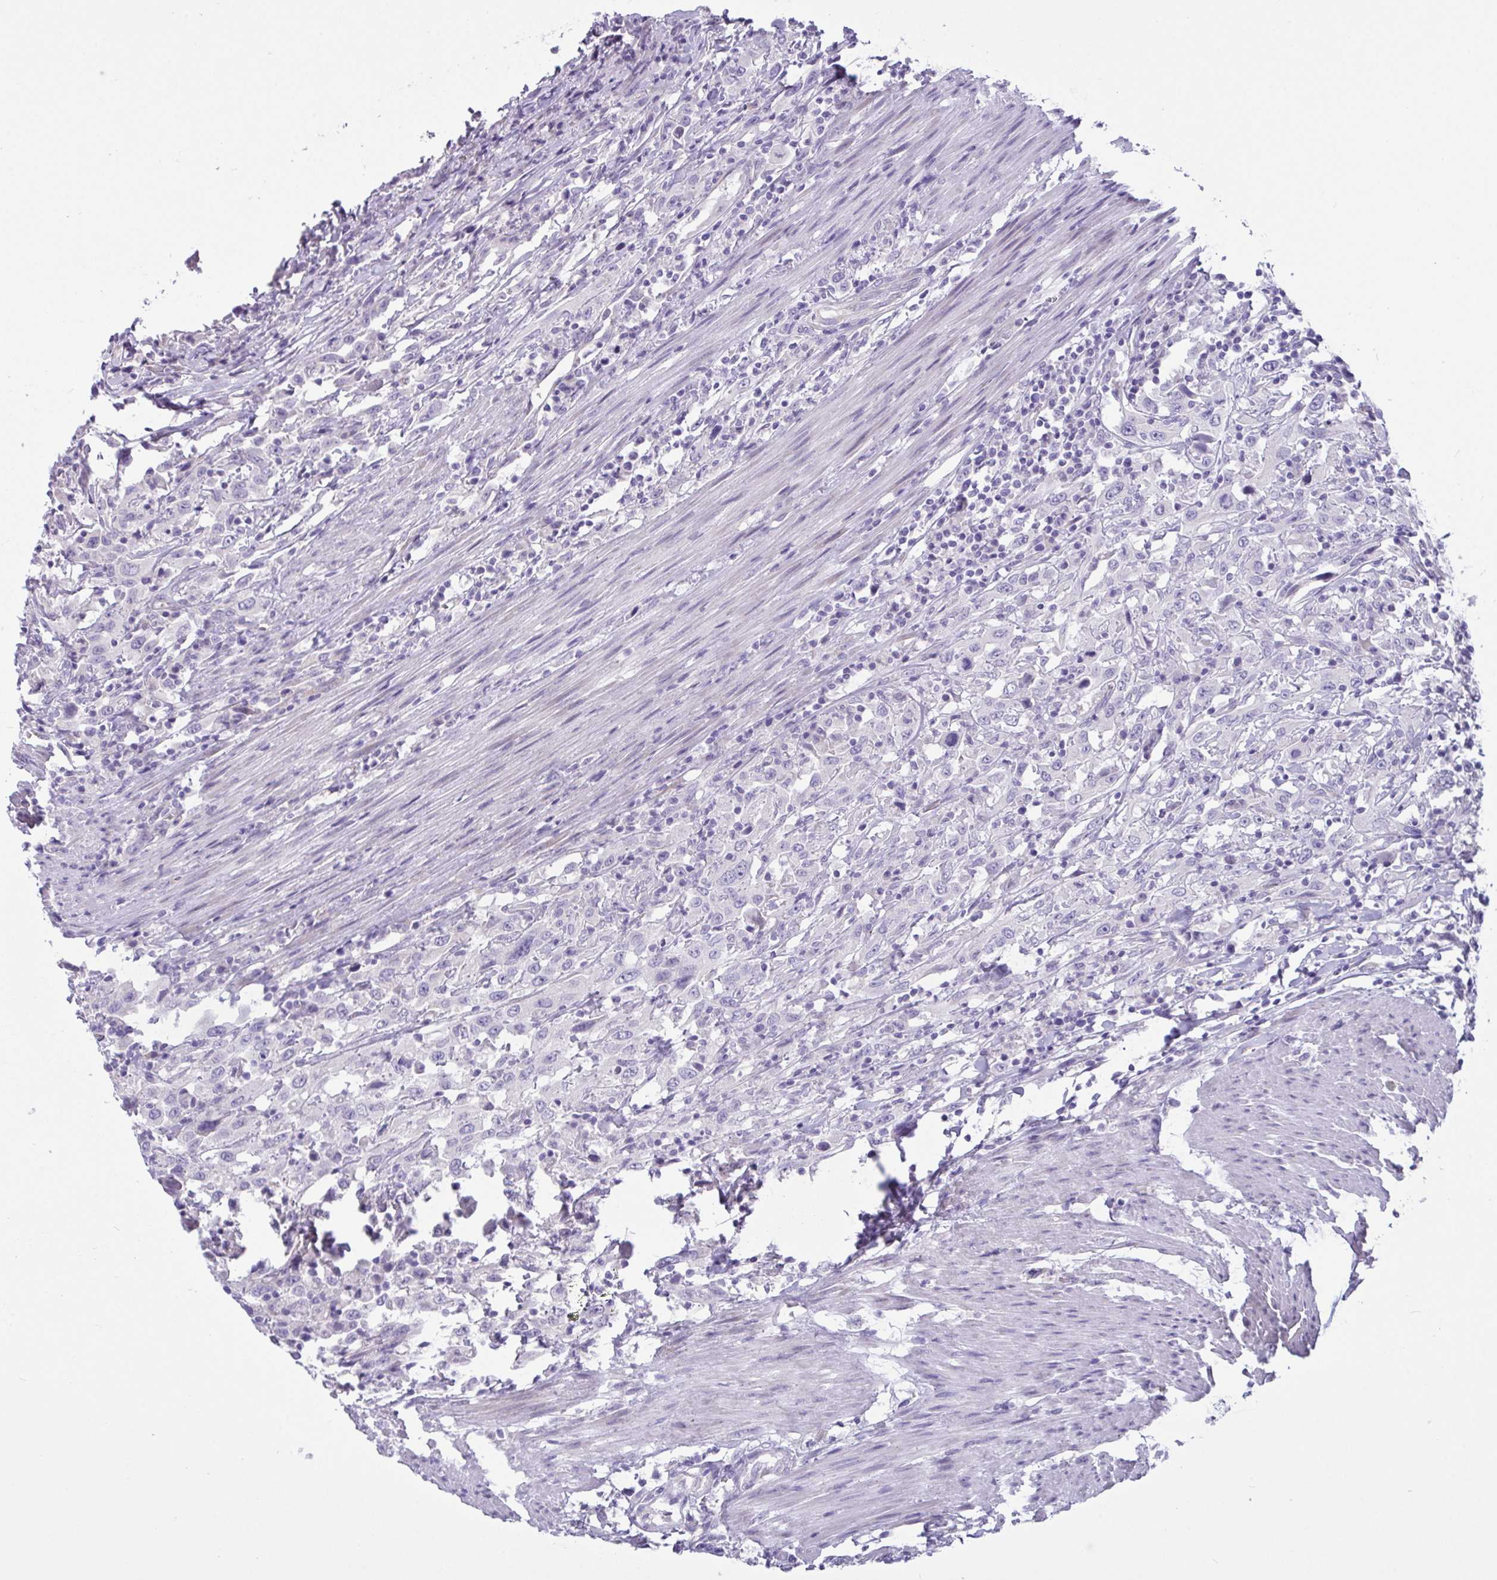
{"staining": {"intensity": "negative", "quantity": "none", "location": "none"}, "tissue": "urothelial cancer", "cell_type": "Tumor cells", "image_type": "cancer", "snomed": [{"axis": "morphology", "description": "Urothelial carcinoma, High grade"}, {"axis": "topography", "description": "Urinary bladder"}], "caption": "High power microscopy image of an IHC micrograph of high-grade urothelial carcinoma, revealing no significant positivity in tumor cells.", "gene": "C4orf33", "patient": {"sex": "male", "age": 61}}